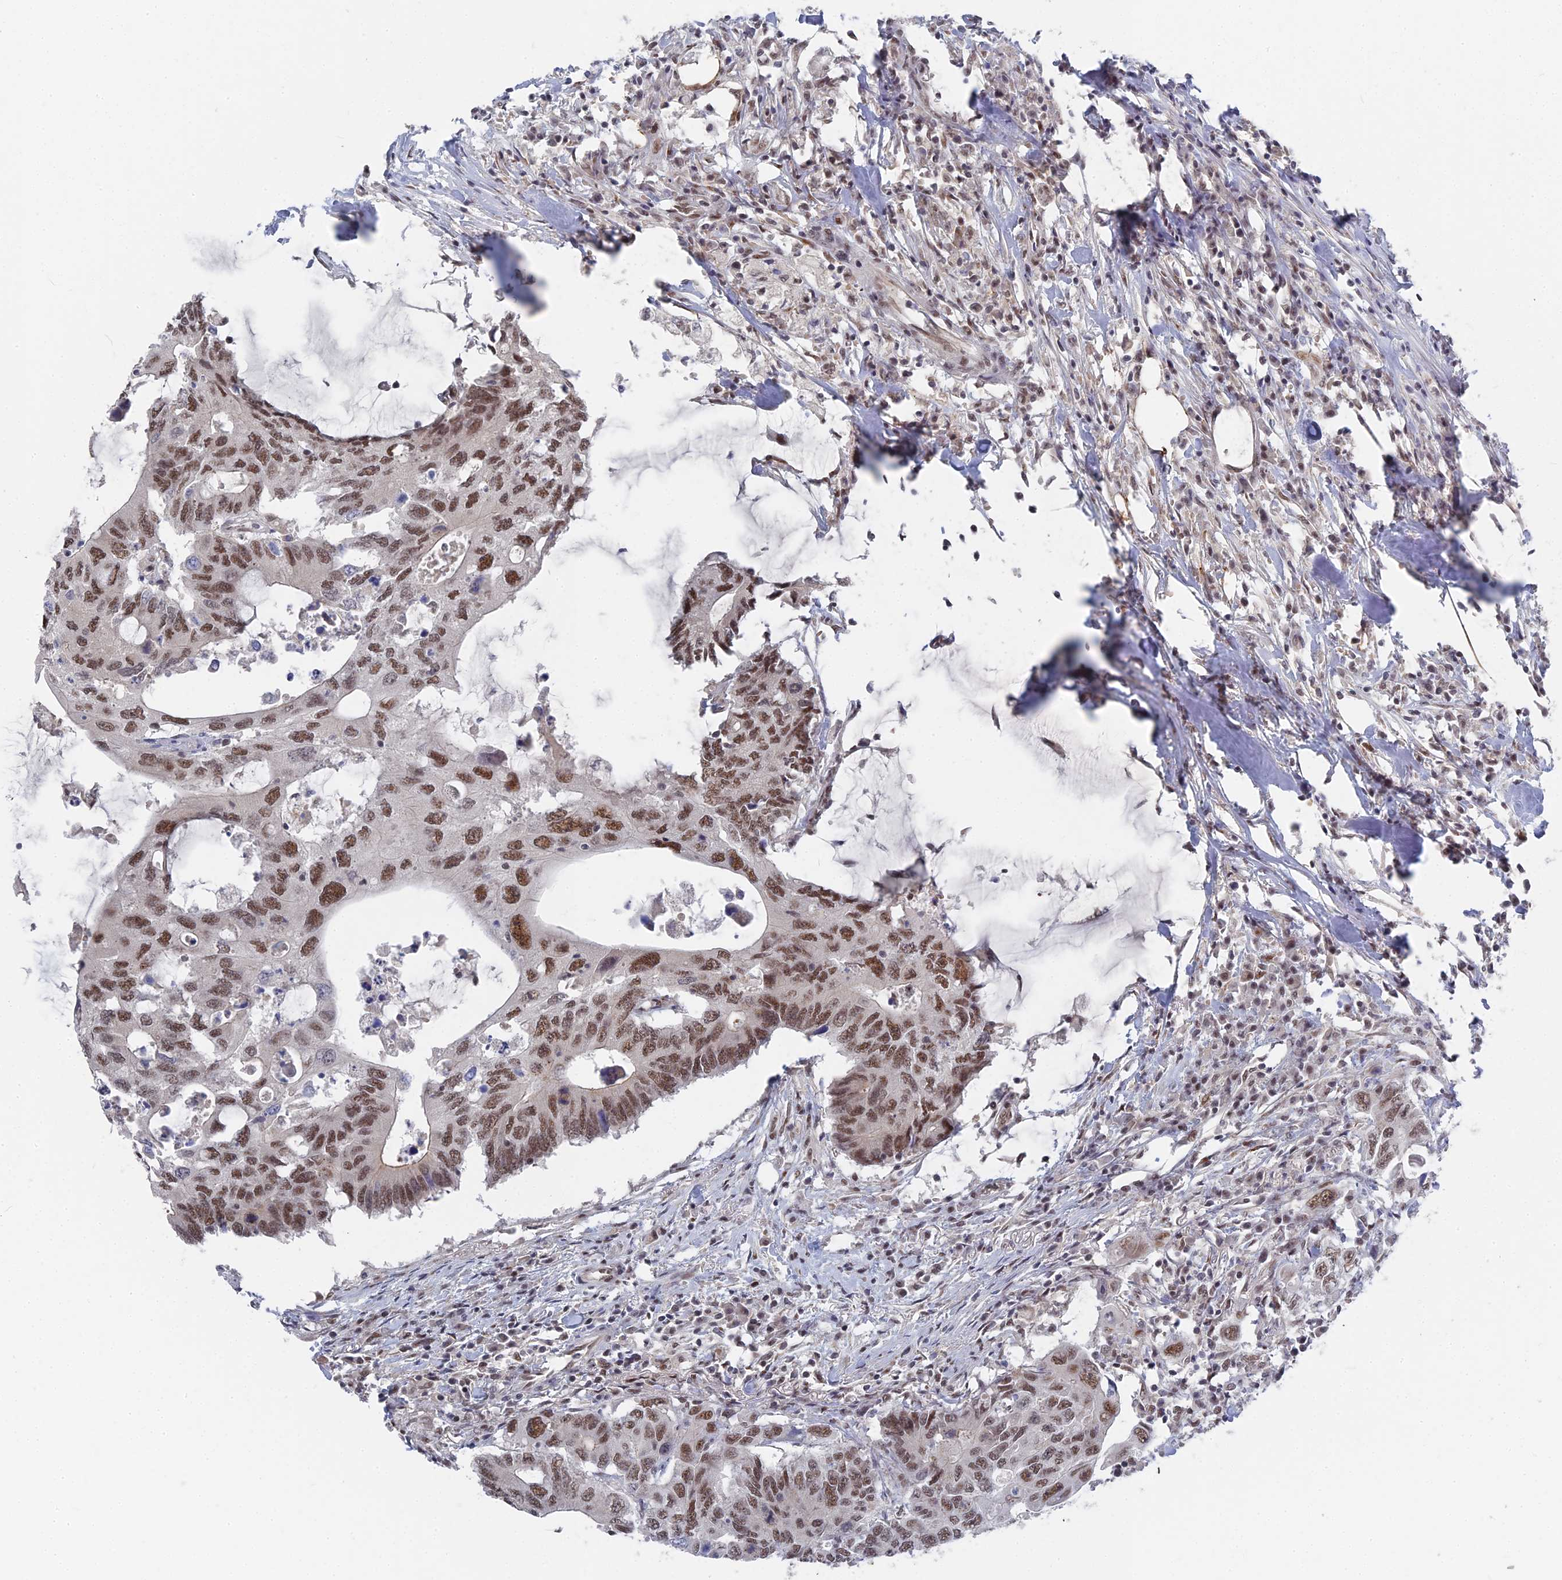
{"staining": {"intensity": "moderate", "quantity": ">75%", "location": "nuclear"}, "tissue": "colorectal cancer", "cell_type": "Tumor cells", "image_type": "cancer", "snomed": [{"axis": "morphology", "description": "Adenocarcinoma, NOS"}, {"axis": "topography", "description": "Colon"}], "caption": "The micrograph displays a brown stain indicating the presence of a protein in the nuclear of tumor cells in colorectal adenocarcinoma.", "gene": "CCDC85A", "patient": {"sex": "male", "age": 71}}